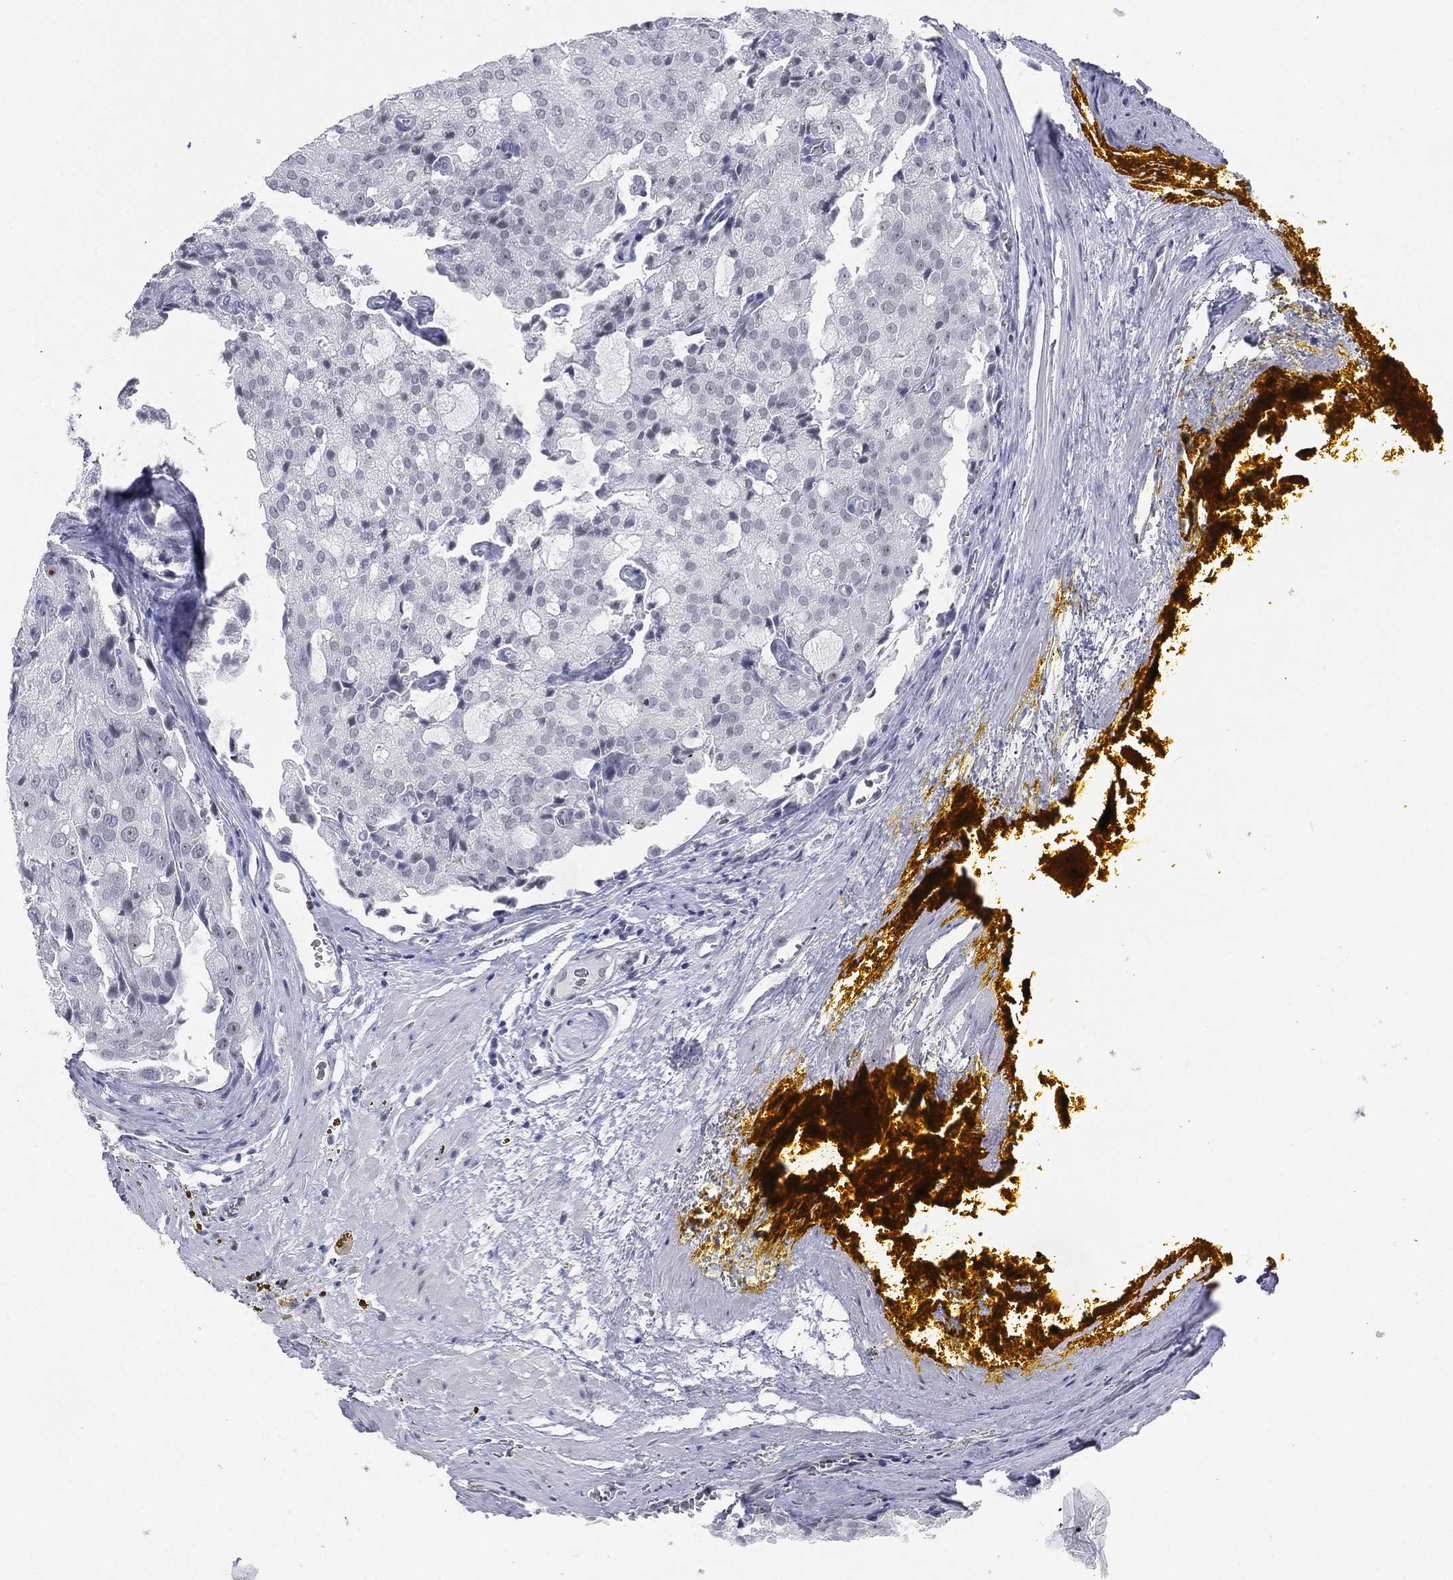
{"staining": {"intensity": "negative", "quantity": "none", "location": "none"}, "tissue": "prostate cancer", "cell_type": "Tumor cells", "image_type": "cancer", "snomed": [{"axis": "morphology", "description": "Adenocarcinoma, NOS"}, {"axis": "topography", "description": "Prostate and seminal vesicle, NOS"}, {"axis": "topography", "description": "Prostate"}], "caption": "Immunohistochemistry (IHC) of prostate adenocarcinoma exhibits no expression in tumor cells.", "gene": "CD22", "patient": {"sex": "male", "age": 67}}